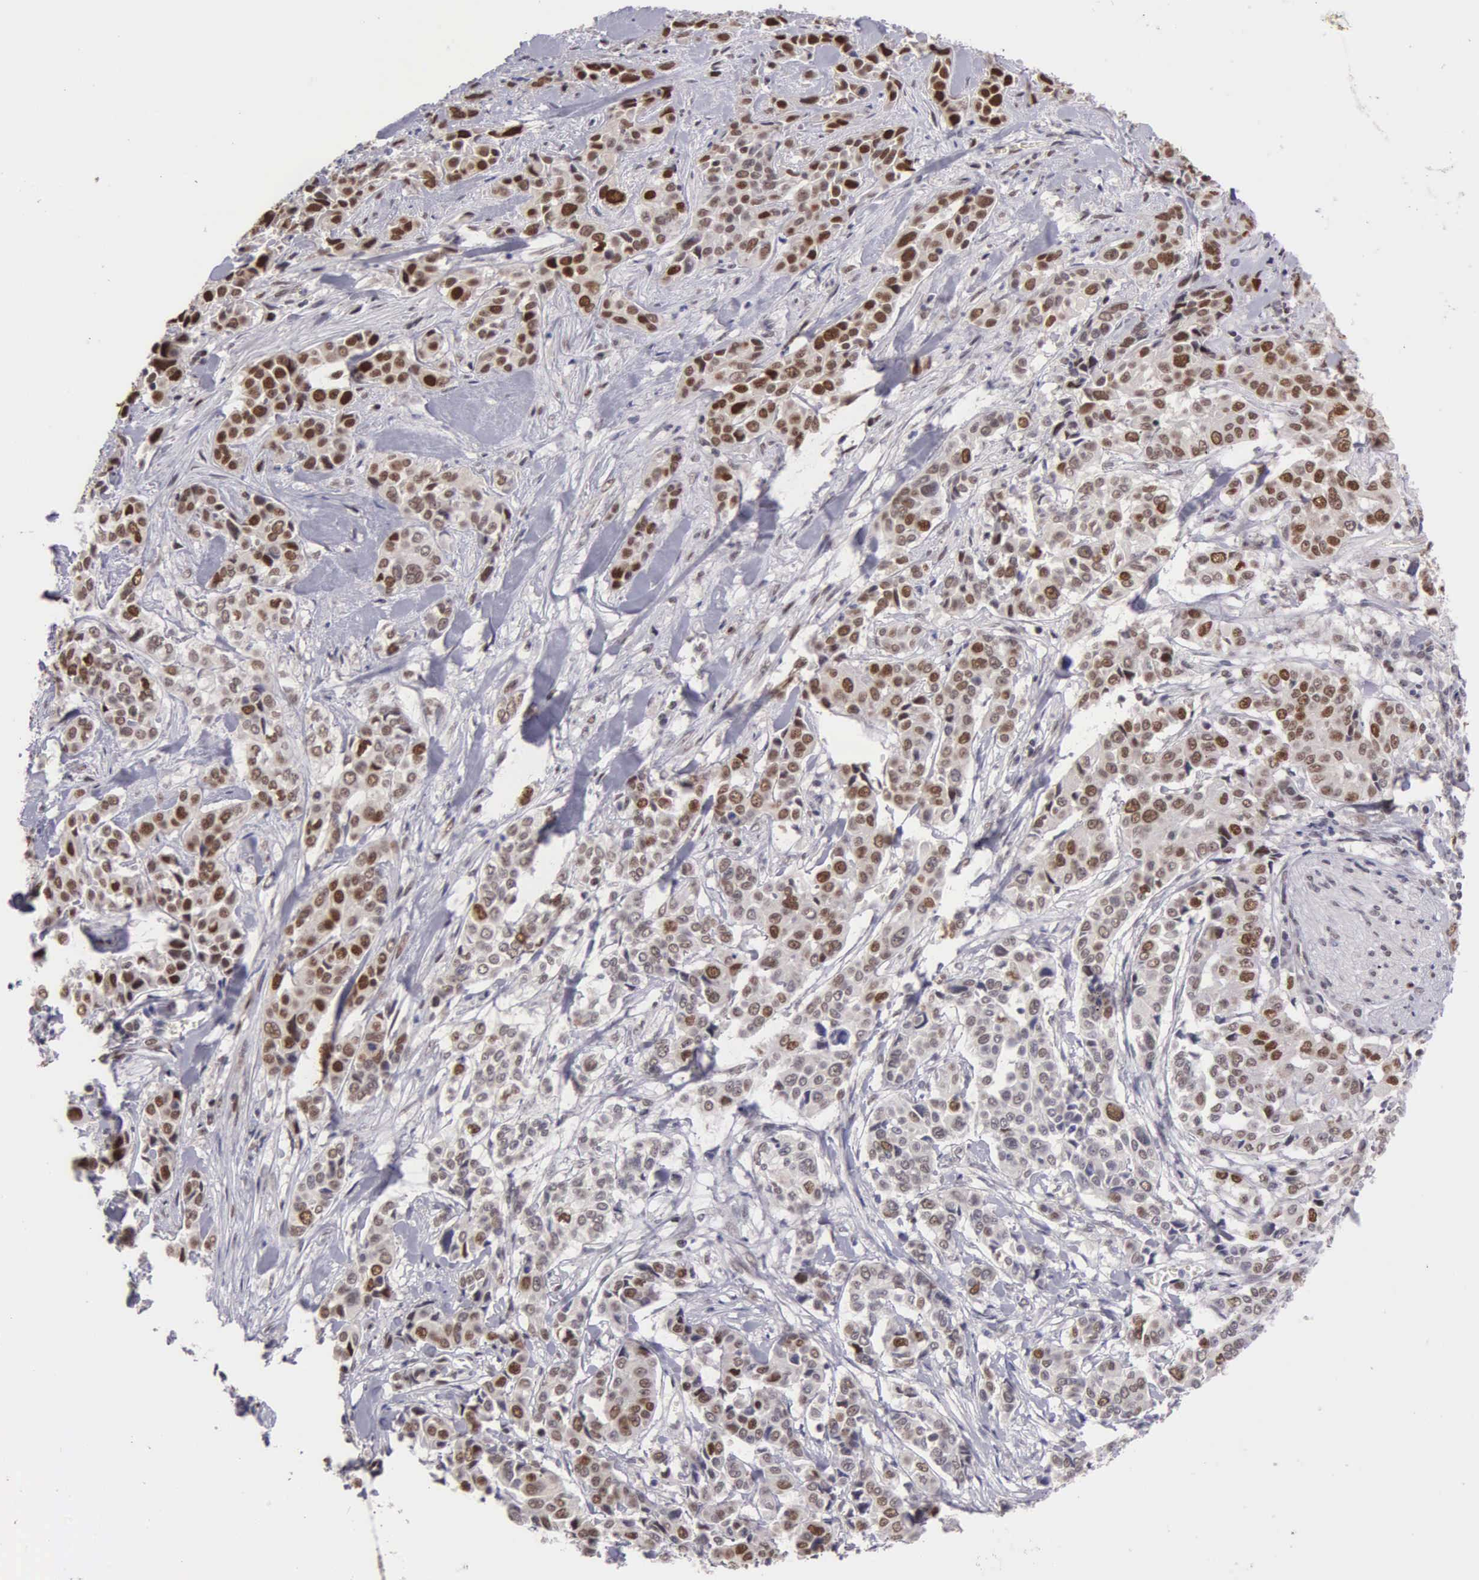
{"staining": {"intensity": "moderate", "quantity": ">75%", "location": "cytoplasmic/membranous,nuclear"}, "tissue": "pancreatic cancer", "cell_type": "Tumor cells", "image_type": "cancer", "snomed": [{"axis": "morphology", "description": "Adenocarcinoma, NOS"}, {"axis": "topography", "description": "Pancreas"}], "caption": "Immunohistochemical staining of adenocarcinoma (pancreatic) demonstrates medium levels of moderate cytoplasmic/membranous and nuclear protein staining in about >75% of tumor cells.", "gene": "UBR7", "patient": {"sex": "female", "age": 52}}